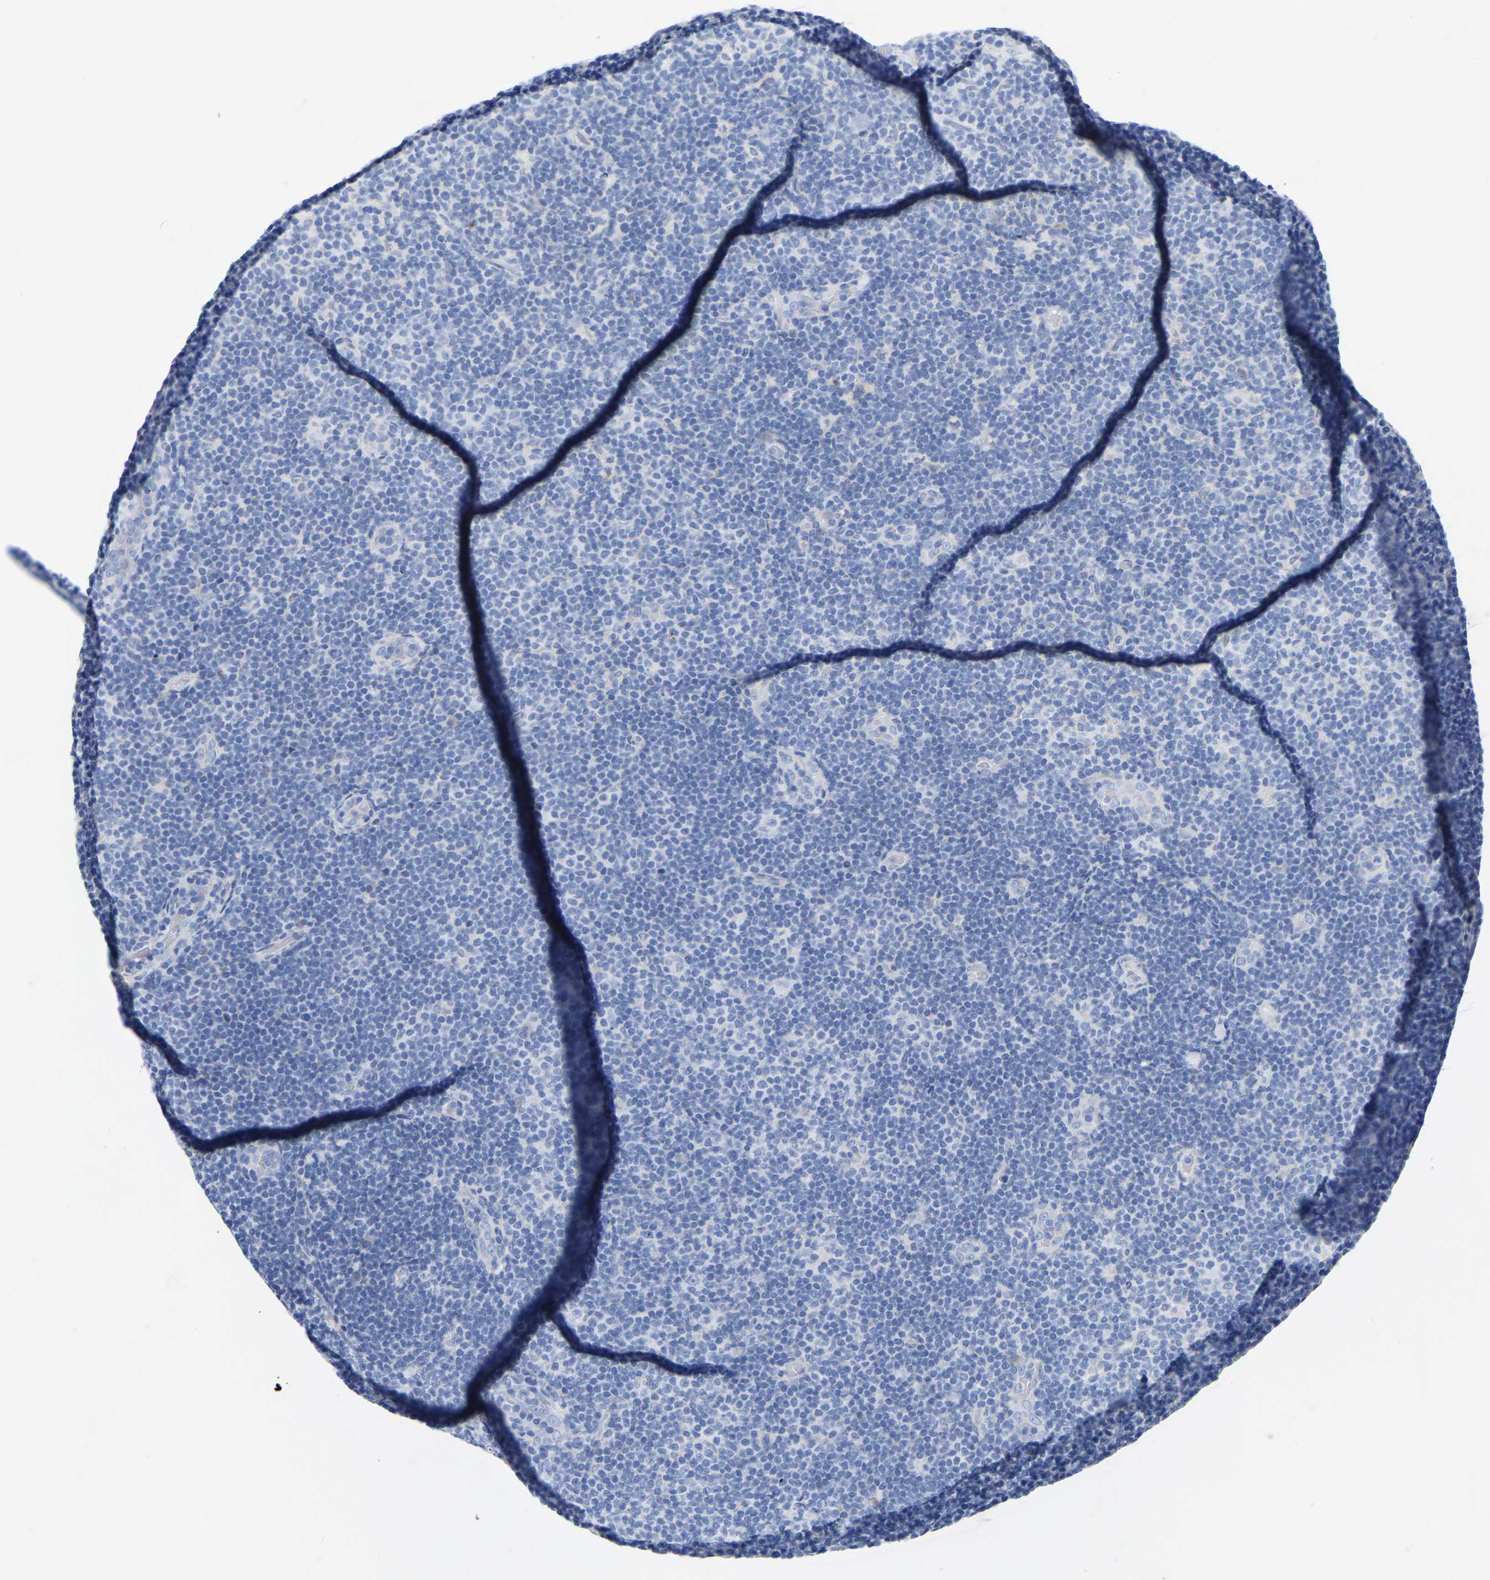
{"staining": {"intensity": "negative", "quantity": "none", "location": "none"}, "tissue": "lymphoma", "cell_type": "Tumor cells", "image_type": "cancer", "snomed": [{"axis": "morphology", "description": "Malignant lymphoma, non-Hodgkin's type, Low grade"}, {"axis": "topography", "description": "Lymph node"}], "caption": "Immunohistochemical staining of human malignant lymphoma, non-Hodgkin's type (low-grade) shows no significant staining in tumor cells. (Brightfield microscopy of DAB immunohistochemistry (IHC) at high magnification).", "gene": "STRIP2", "patient": {"sex": "male", "age": 83}}